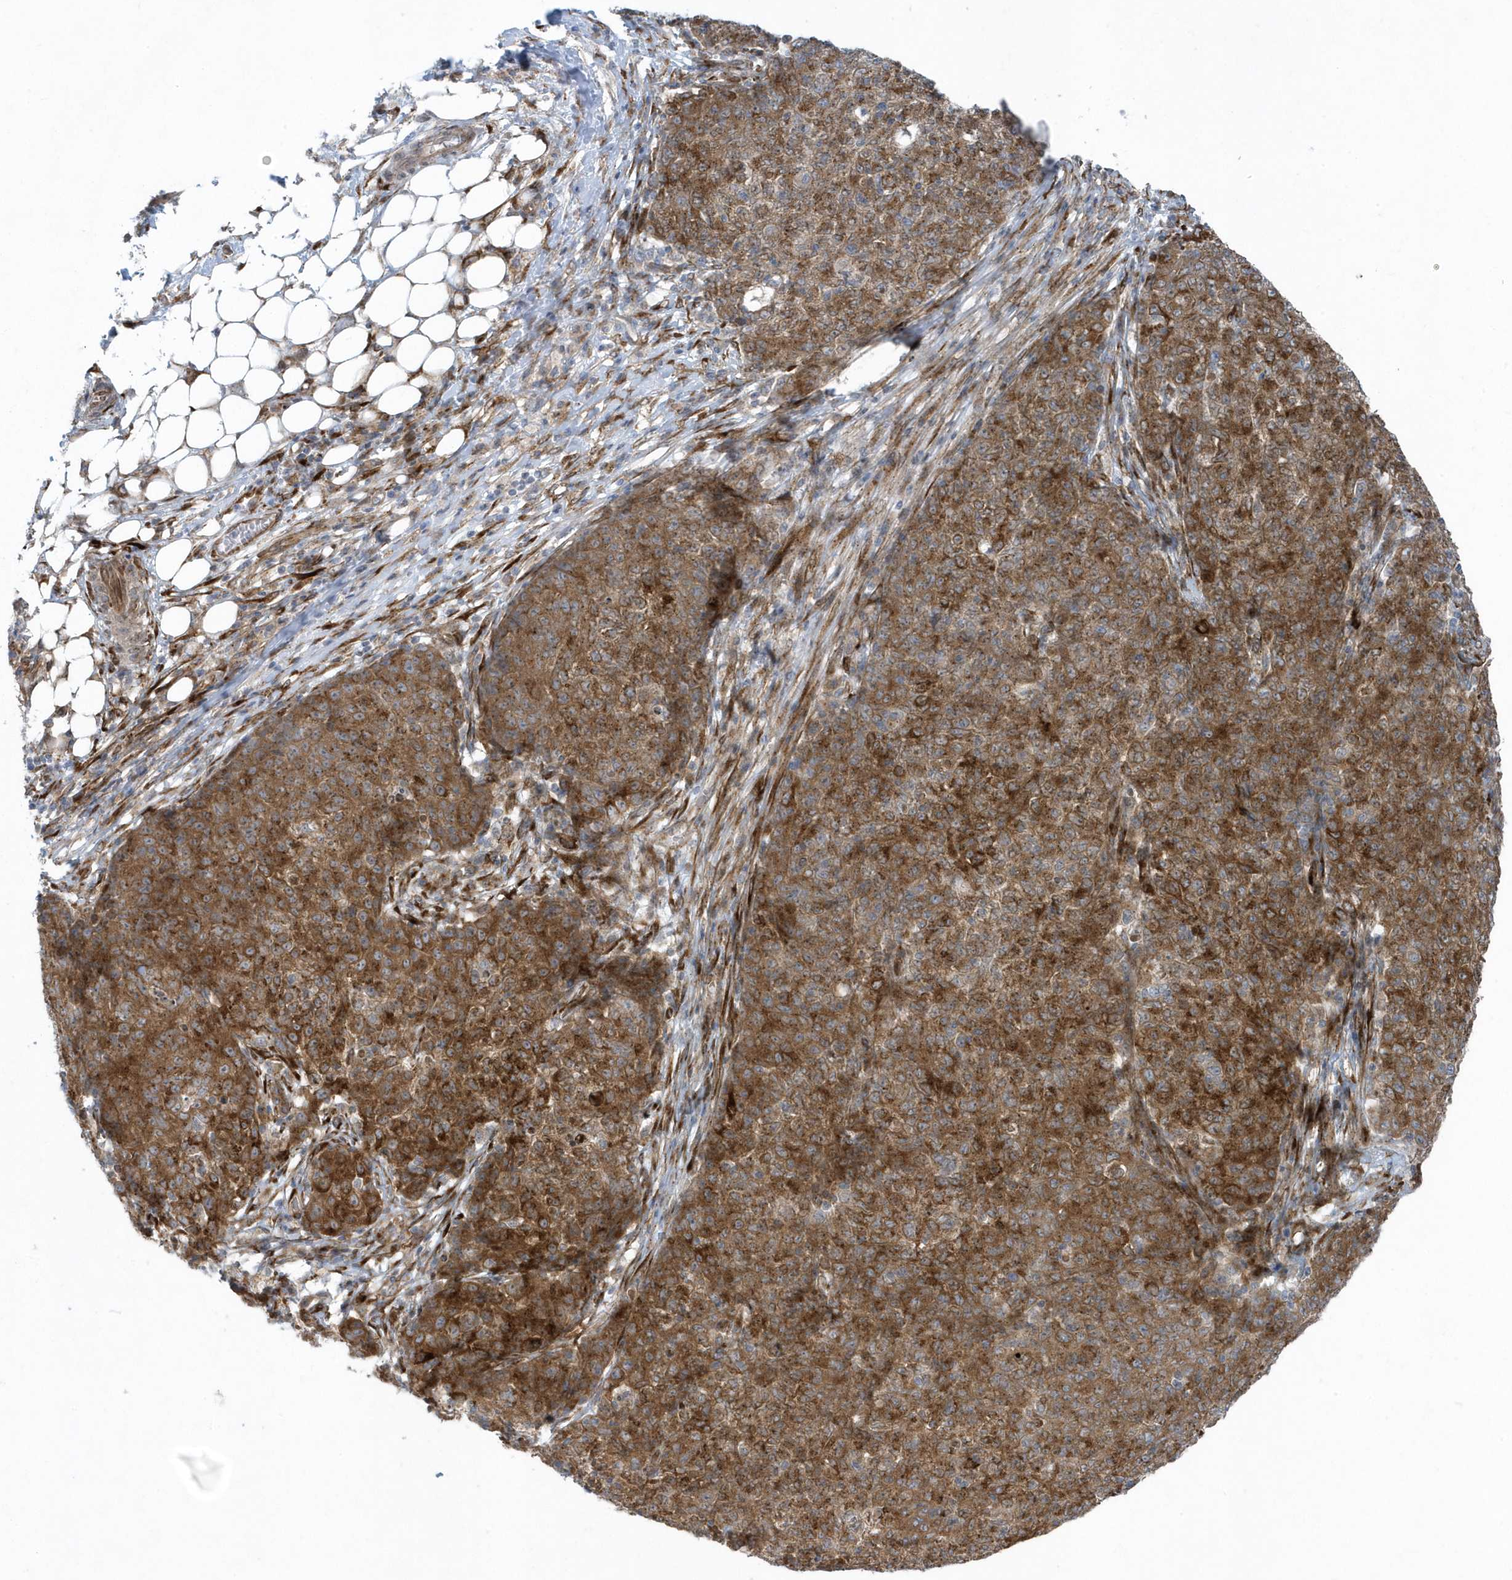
{"staining": {"intensity": "strong", "quantity": ">75%", "location": "cytoplasmic/membranous"}, "tissue": "ovarian cancer", "cell_type": "Tumor cells", "image_type": "cancer", "snomed": [{"axis": "morphology", "description": "Carcinoma, endometroid"}, {"axis": "topography", "description": "Ovary"}], "caption": "Endometroid carcinoma (ovarian) stained with IHC reveals strong cytoplasmic/membranous positivity in about >75% of tumor cells.", "gene": "FAM98A", "patient": {"sex": "female", "age": 42}}